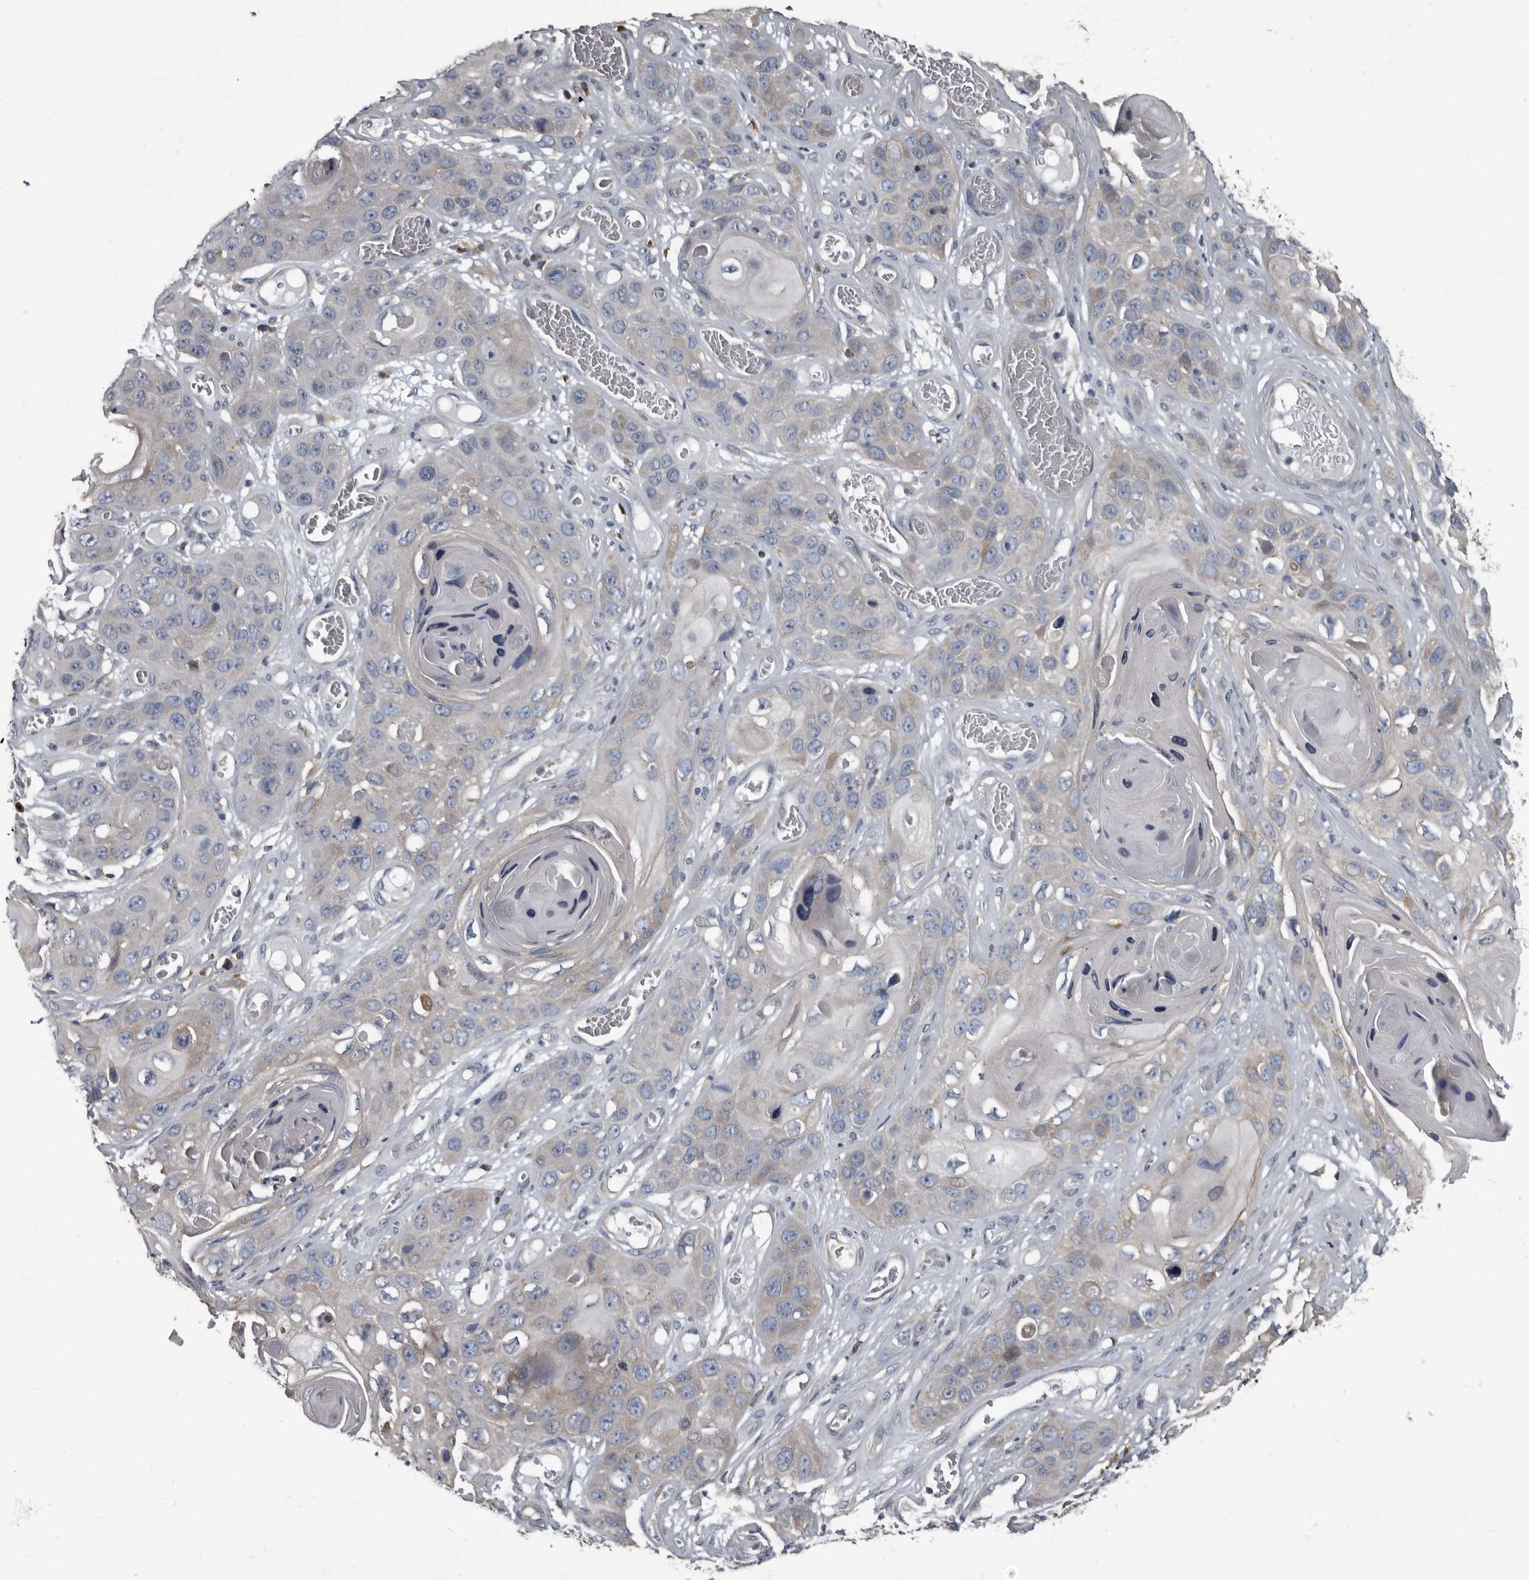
{"staining": {"intensity": "negative", "quantity": "none", "location": "none"}, "tissue": "skin cancer", "cell_type": "Tumor cells", "image_type": "cancer", "snomed": [{"axis": "morphology", "description": "Squamous cell carcinoma, NOS"}, {"axis": "topography", "description": "Skin"}], "caption": "This photomicrograph is of skin squamous cell carcinoma stained with immunohistochemistry (IHC) to label a protein in brown with the nuclei are counter-stained blue. There is no positivity in tumor cells.", "gene": "TPD52L1", "patient": {"sex": "male", "age": 55}}